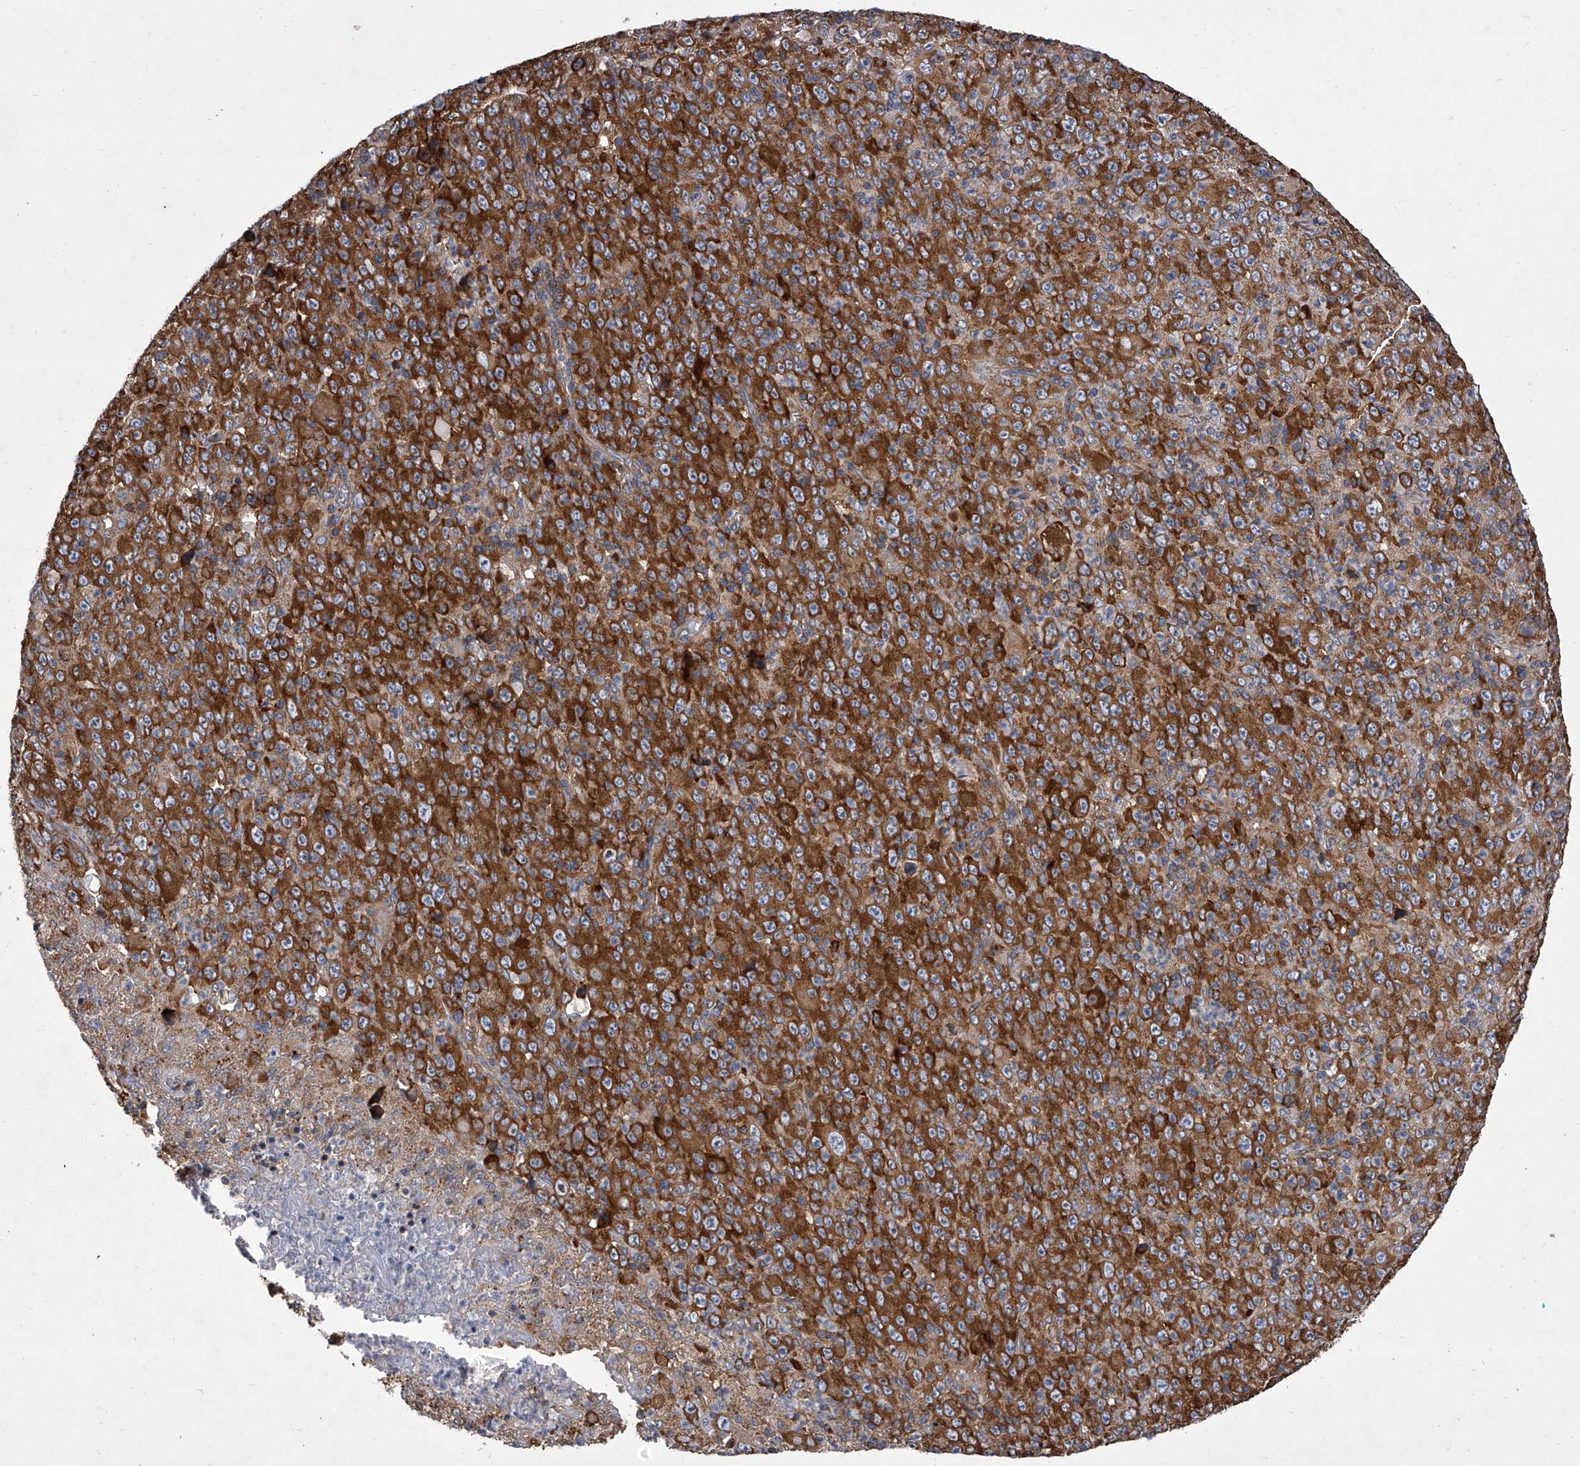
{"staining": {"intensity": "strong", "quantity": ">75%", "location": "cytoplasmic/membranous"}, "tissue": "melanoma", "cell_type": "Tumor cells", "image_type": "cancer", "snomed": [{"axis": "morphology", "description": "Malignant melanoma, Metastatic site"}, {"axis": "topography", "description": "Skin"}], "caption": "Protein positivity by IHC reveals strong cytoplasmic/membranous staining in about >75% of tumor cells in malignant melanoma (metastatic site). The staining was performed using DAB (3,3'-diaminobenzidine), with brown indicating positive protein expression. Nuclei are stained blue with hematoxylin.", "gene": "EIF2S2", "patient": {"sex": "female", "age": 56}}